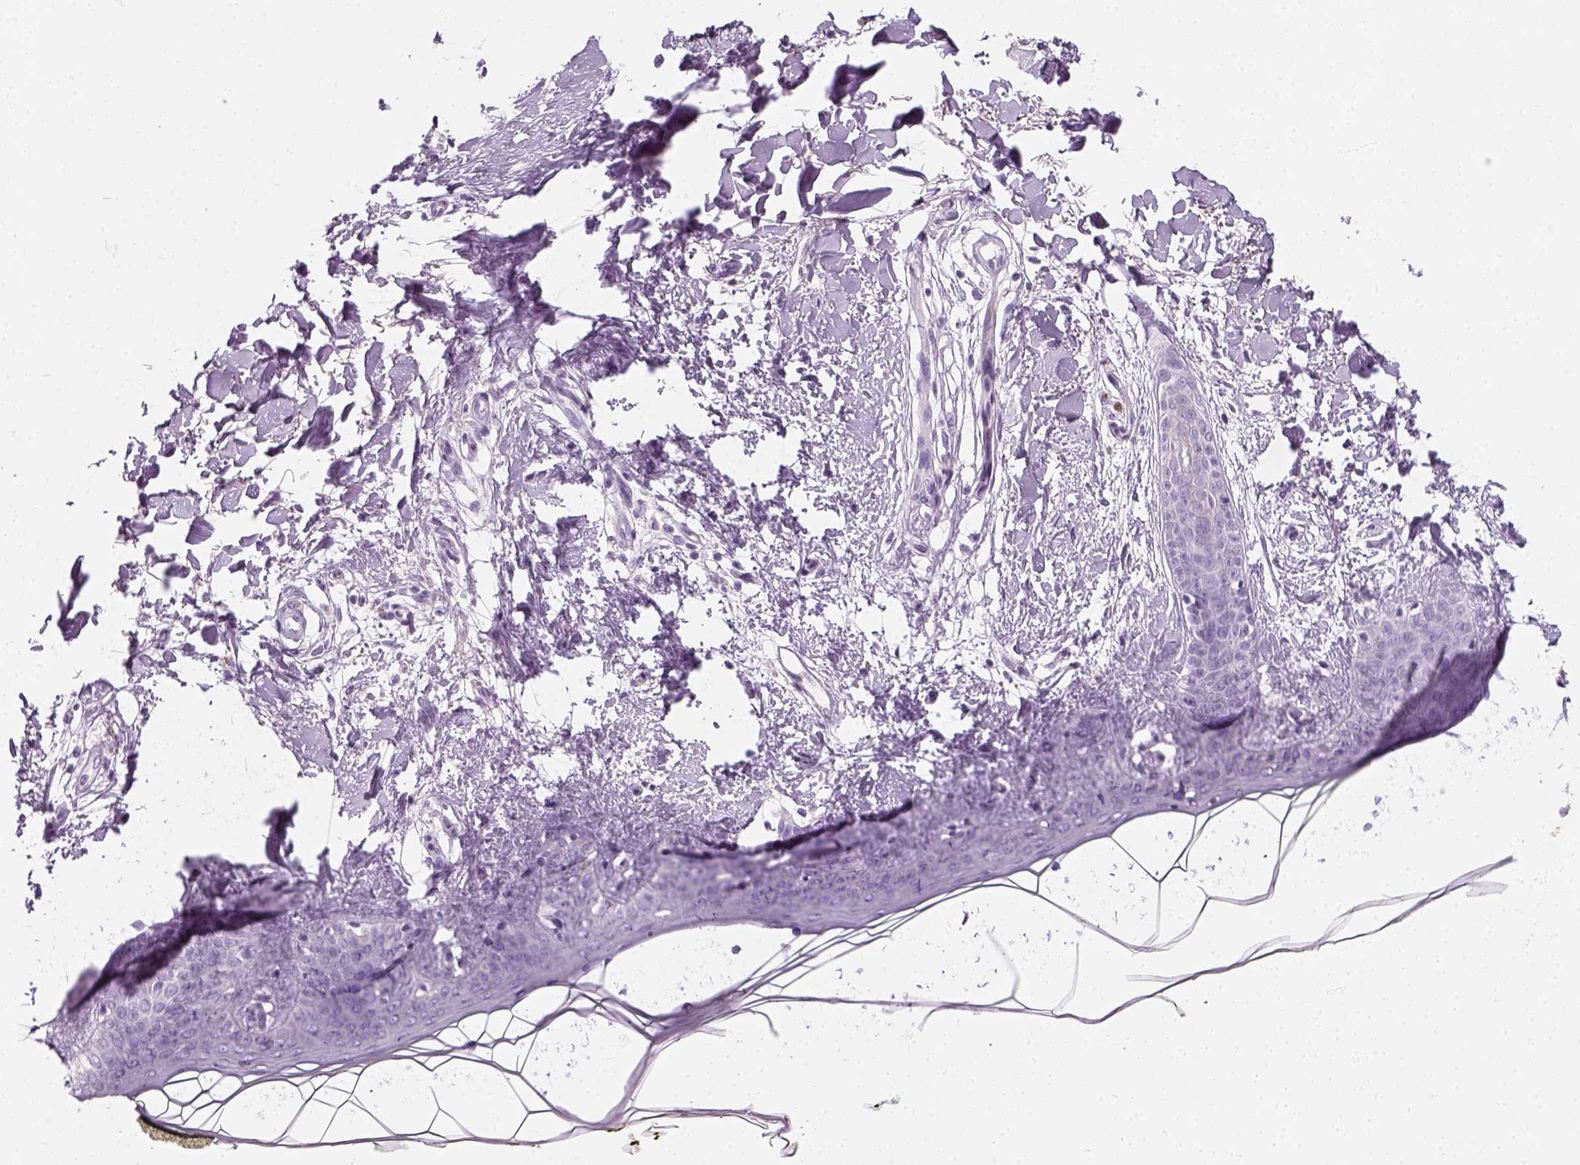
{"staining": {"intensity": "negative", "quantity": "none", "location": "none"}, "tissue": "skin", "cell_type": "Fibroblasts", "image_type": "normal", "snomed": [{"axis": "morphology", "description": "Normal tissue, NOS"}, {"axis": "topography", "description": "Skin"}], "caption": "Immunohistochemistry image of normal skin: skin stained with DAB (3,3'-diaminobenzidine) demonstrates no significant protein staining in fibroblasts.", "gene": "SLC12A5", "patient": {"sex": "female", "age": 34}}